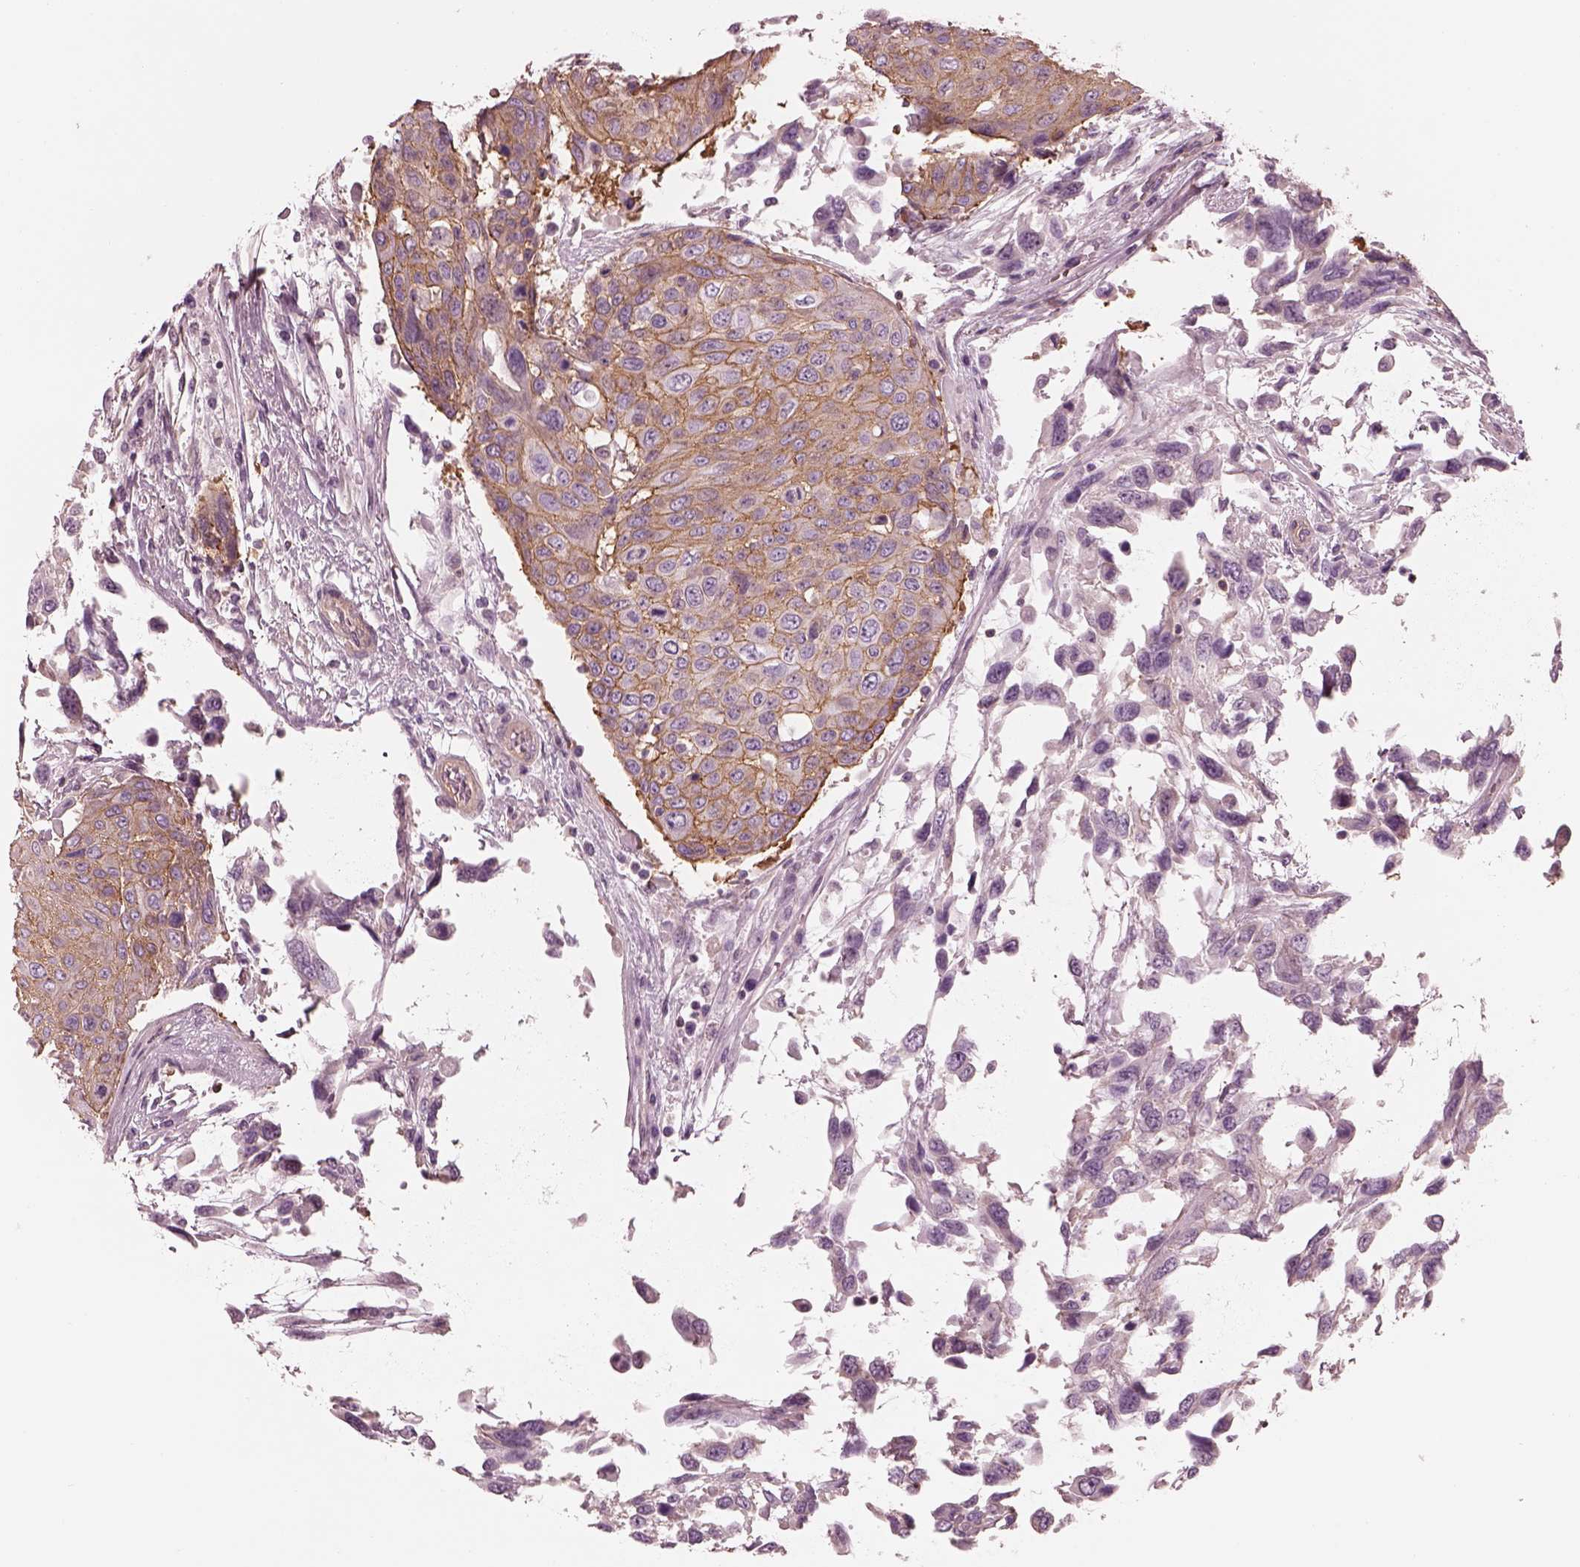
{"staining": {"intensity": "moderate", "quantity": "<25%", "location": "cytoplasmic/membranous"}, "tissue": "urothelial cancer", "cell_type": "Tumor cells", "image_type": "cancer", "snomed": [{"axis": "morphology", "description": "Urothelial carcinoma, High grade"}, {"axis": "topography", "description": "Urinary bladder"}], "caption": "A brown stain highlights moderate cytoplasmic/membranous staining of a protein in urothelial cancer tumor cells.", "gene": "ELAPOR1", "patient": {"sex": "female", "age": 70}}